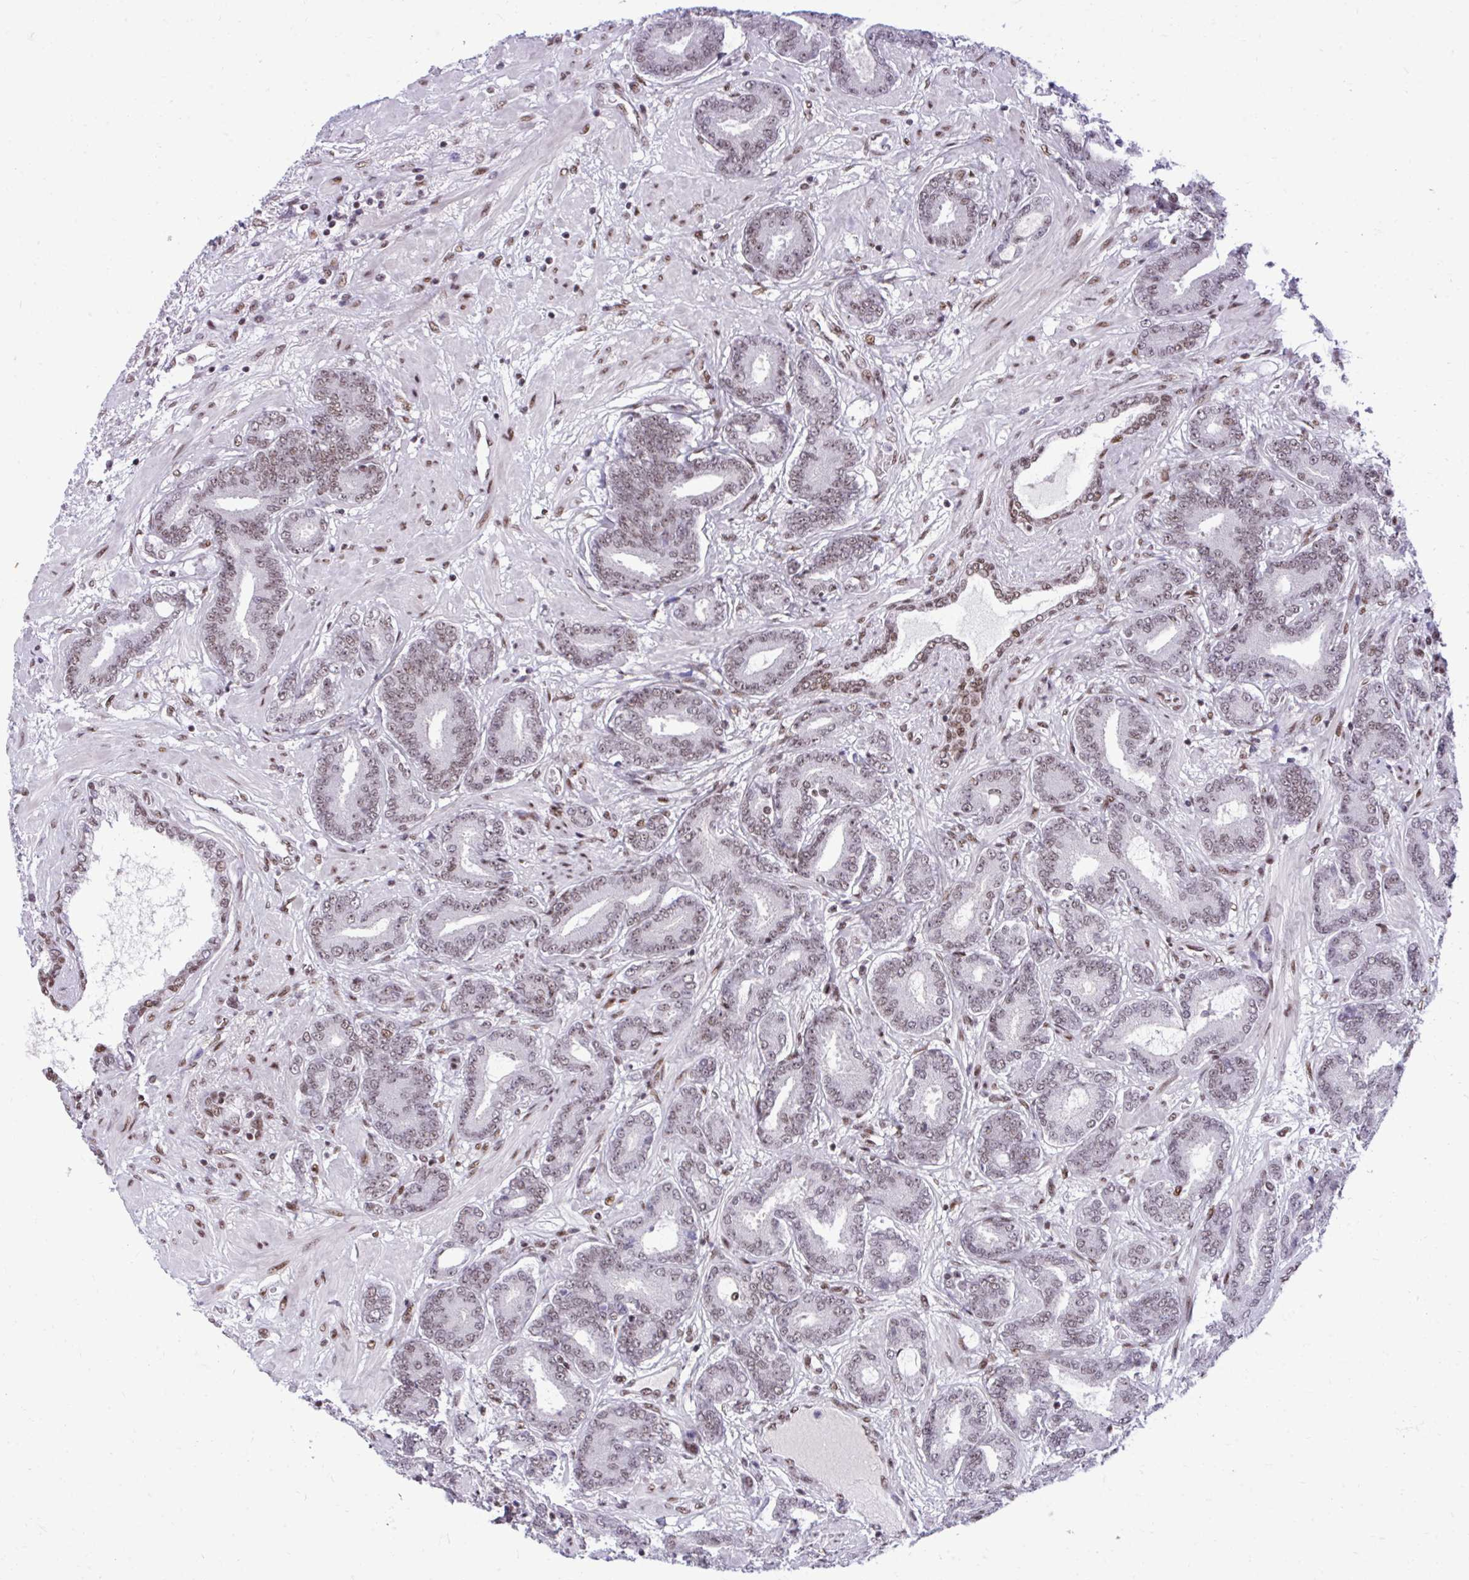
{"staining": {"intensity": "weak", "quantity": ">75%", "location": "nuclear"}, "tissue": "prostate cancer", "cell_type": "Tumor cells", "image_type": "cancer", "snomed": [{"axis": "morphology", "description": "Adenocarcinoma, High grade"}, {"axis": "topography", "description": "Prostate"}], "caption": "This histopathology image exhibits prostate cancer (high-grade adenocarcinoma) stained with immunohistochemistry to label a protein in brown. The nuclear of tumor cells show weak positivity for the protein. Nuclei are counter-stained blue.", "gene": "CDYL", "patient": {"sex": "male", "age": 62}}